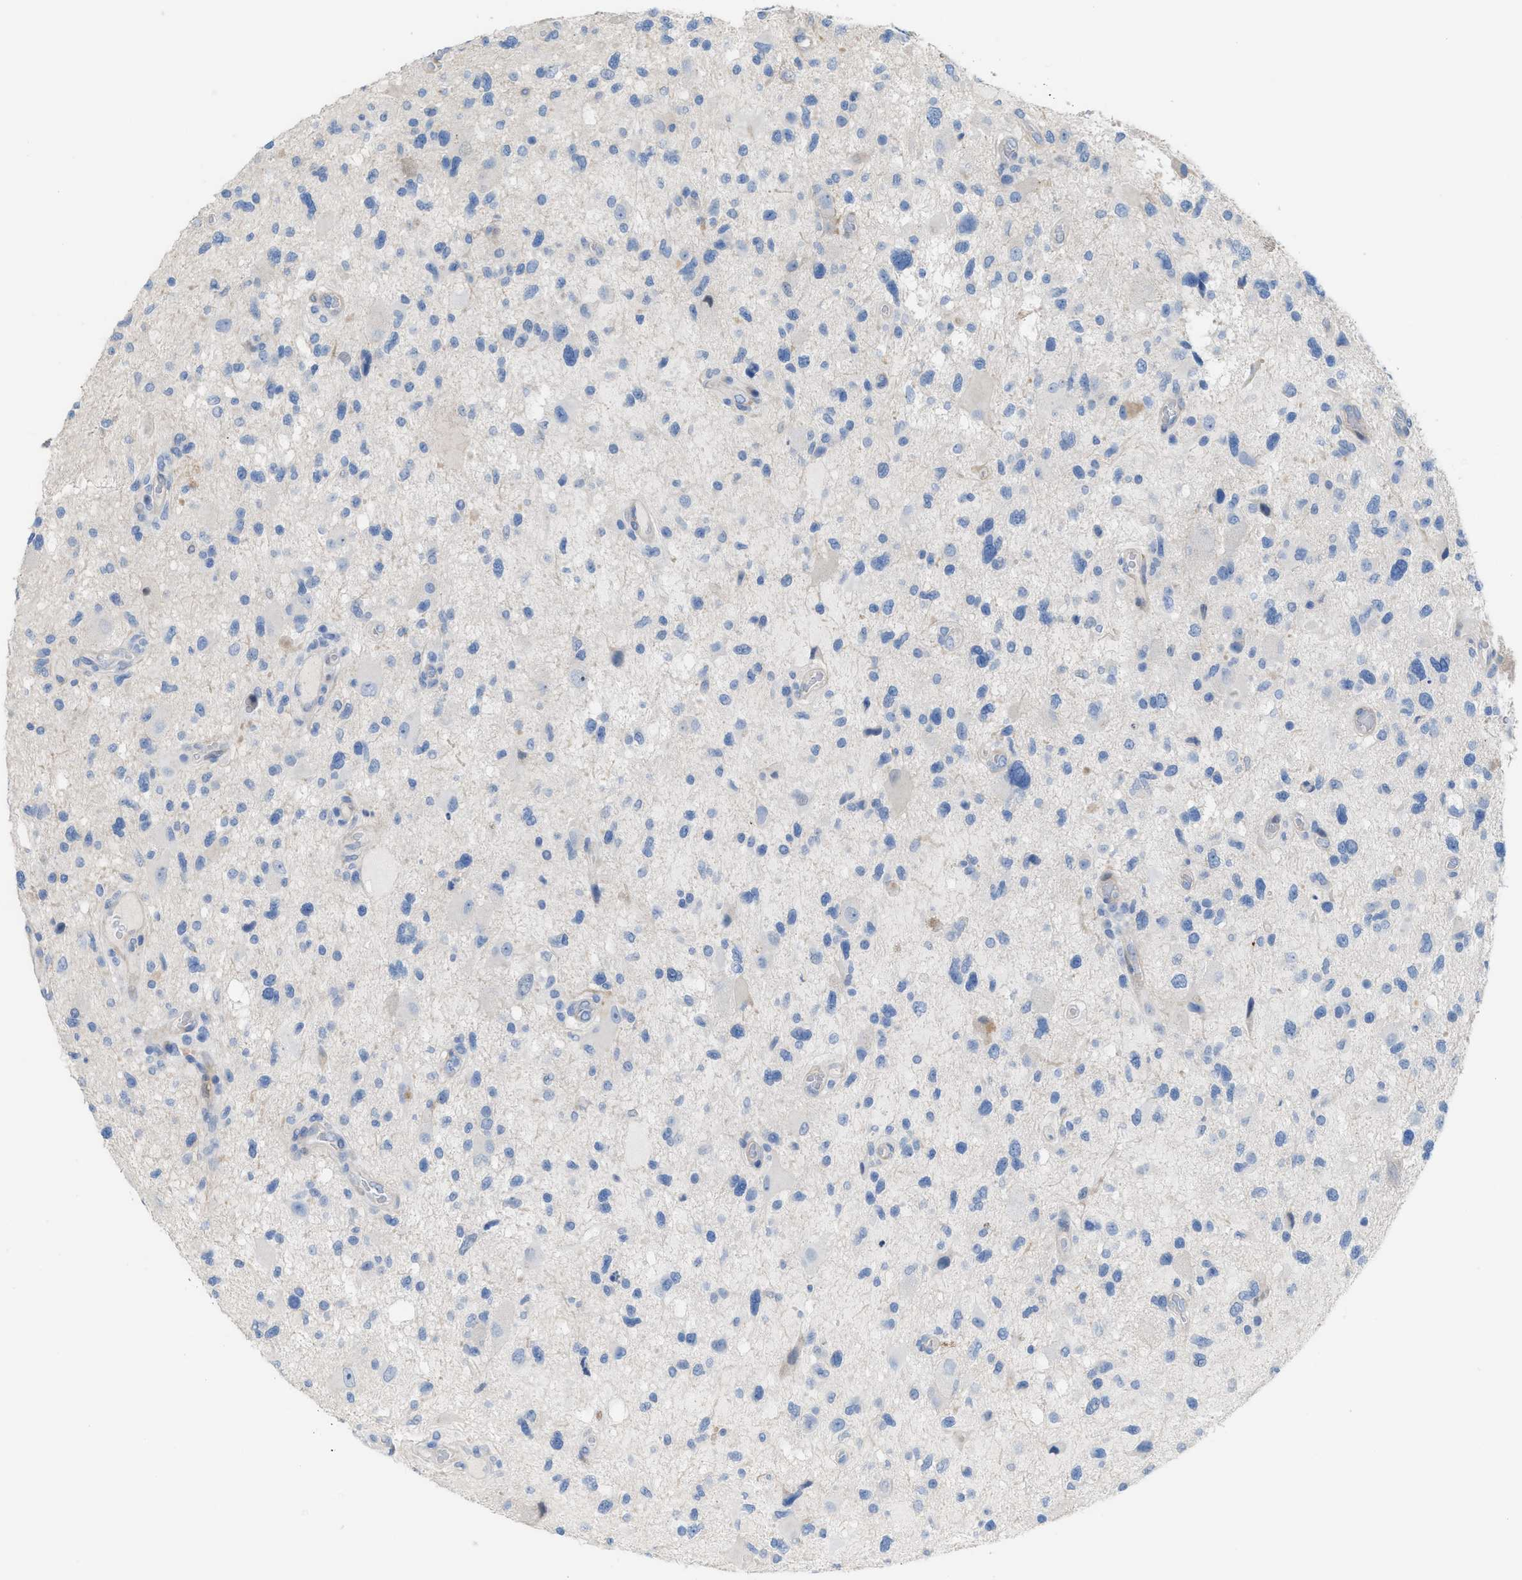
{"staining": {"intensity": "negative", "quantity": "none", "location": "none"}, "tissue": "glioma", "cell_type": "Tumor cells", "image_type": "cancer", "snomed": [{"axis": "morphology", "description": "Glioma, malignant, High grade"}, {"axis": "topography", "description": "Brain"}], "caption": "A histopathology image of malignant glioma (high-grade) stained for a protein exhibits no brown staining in tumor cells.", "gene": "MPP3", "patient": {"sex": "male", "age": 71}}